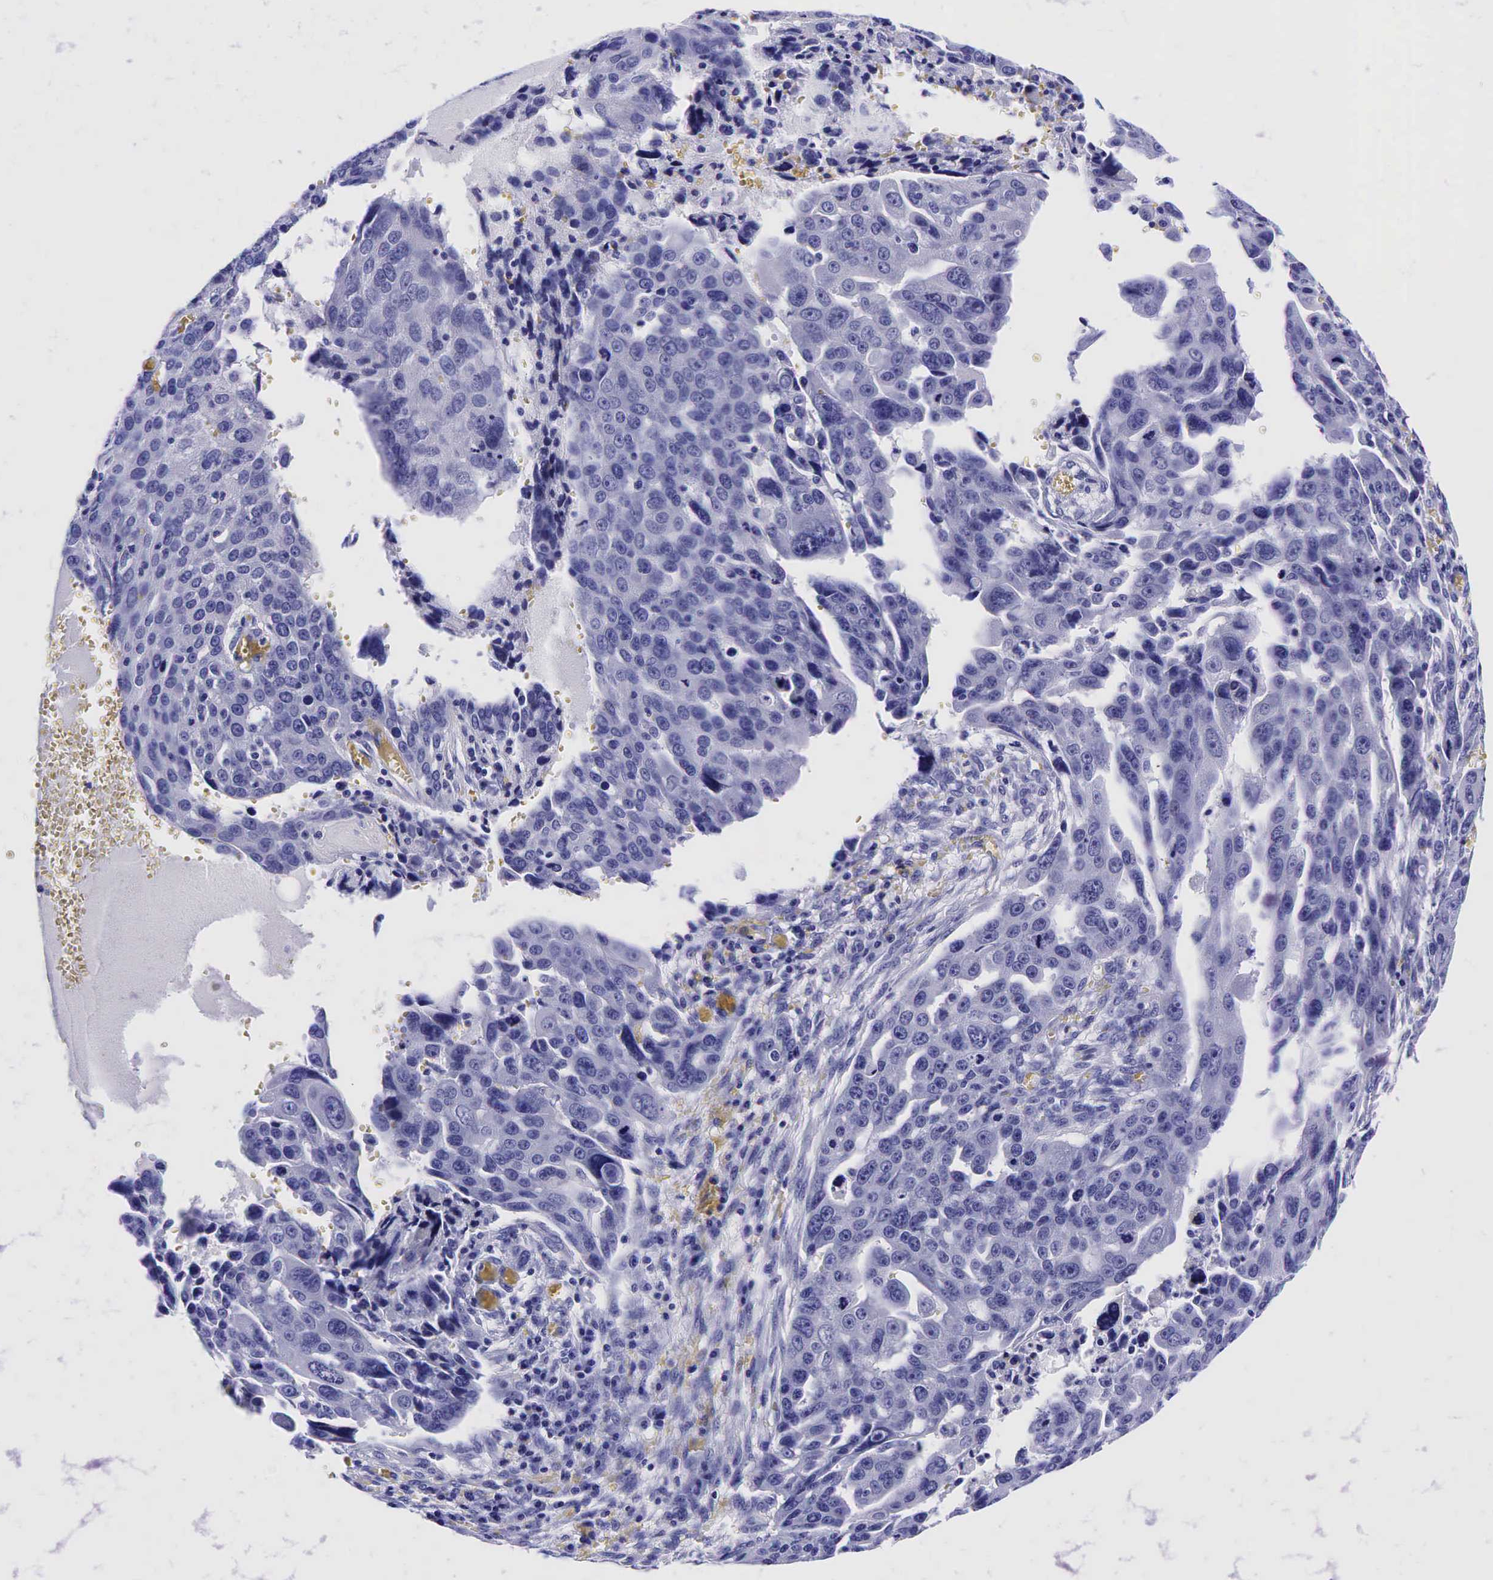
{"staining": {"intensity": "negative", "quantity": "none", "location": "none"}, "tissue": "ovarian cancer", "cell_type": "Tumor cells", "image_type": "cancer", "snomed": [{"axis": "morphology", "description": "Carcinoma, endometroid"}, {"axis": "topography", "description": "Ovary"}], "caption": "IHC histopathology image of human endometroid carcinoma (ovarian) stained for a protein (brown), which shows no staining in tumor cells. (DAB (3,3'-diaminobenzidine) IHC visualized using brightfield microscopy, high magnification).", "gene": "GCG", "patient": {"sex": "female", "age": 75}}